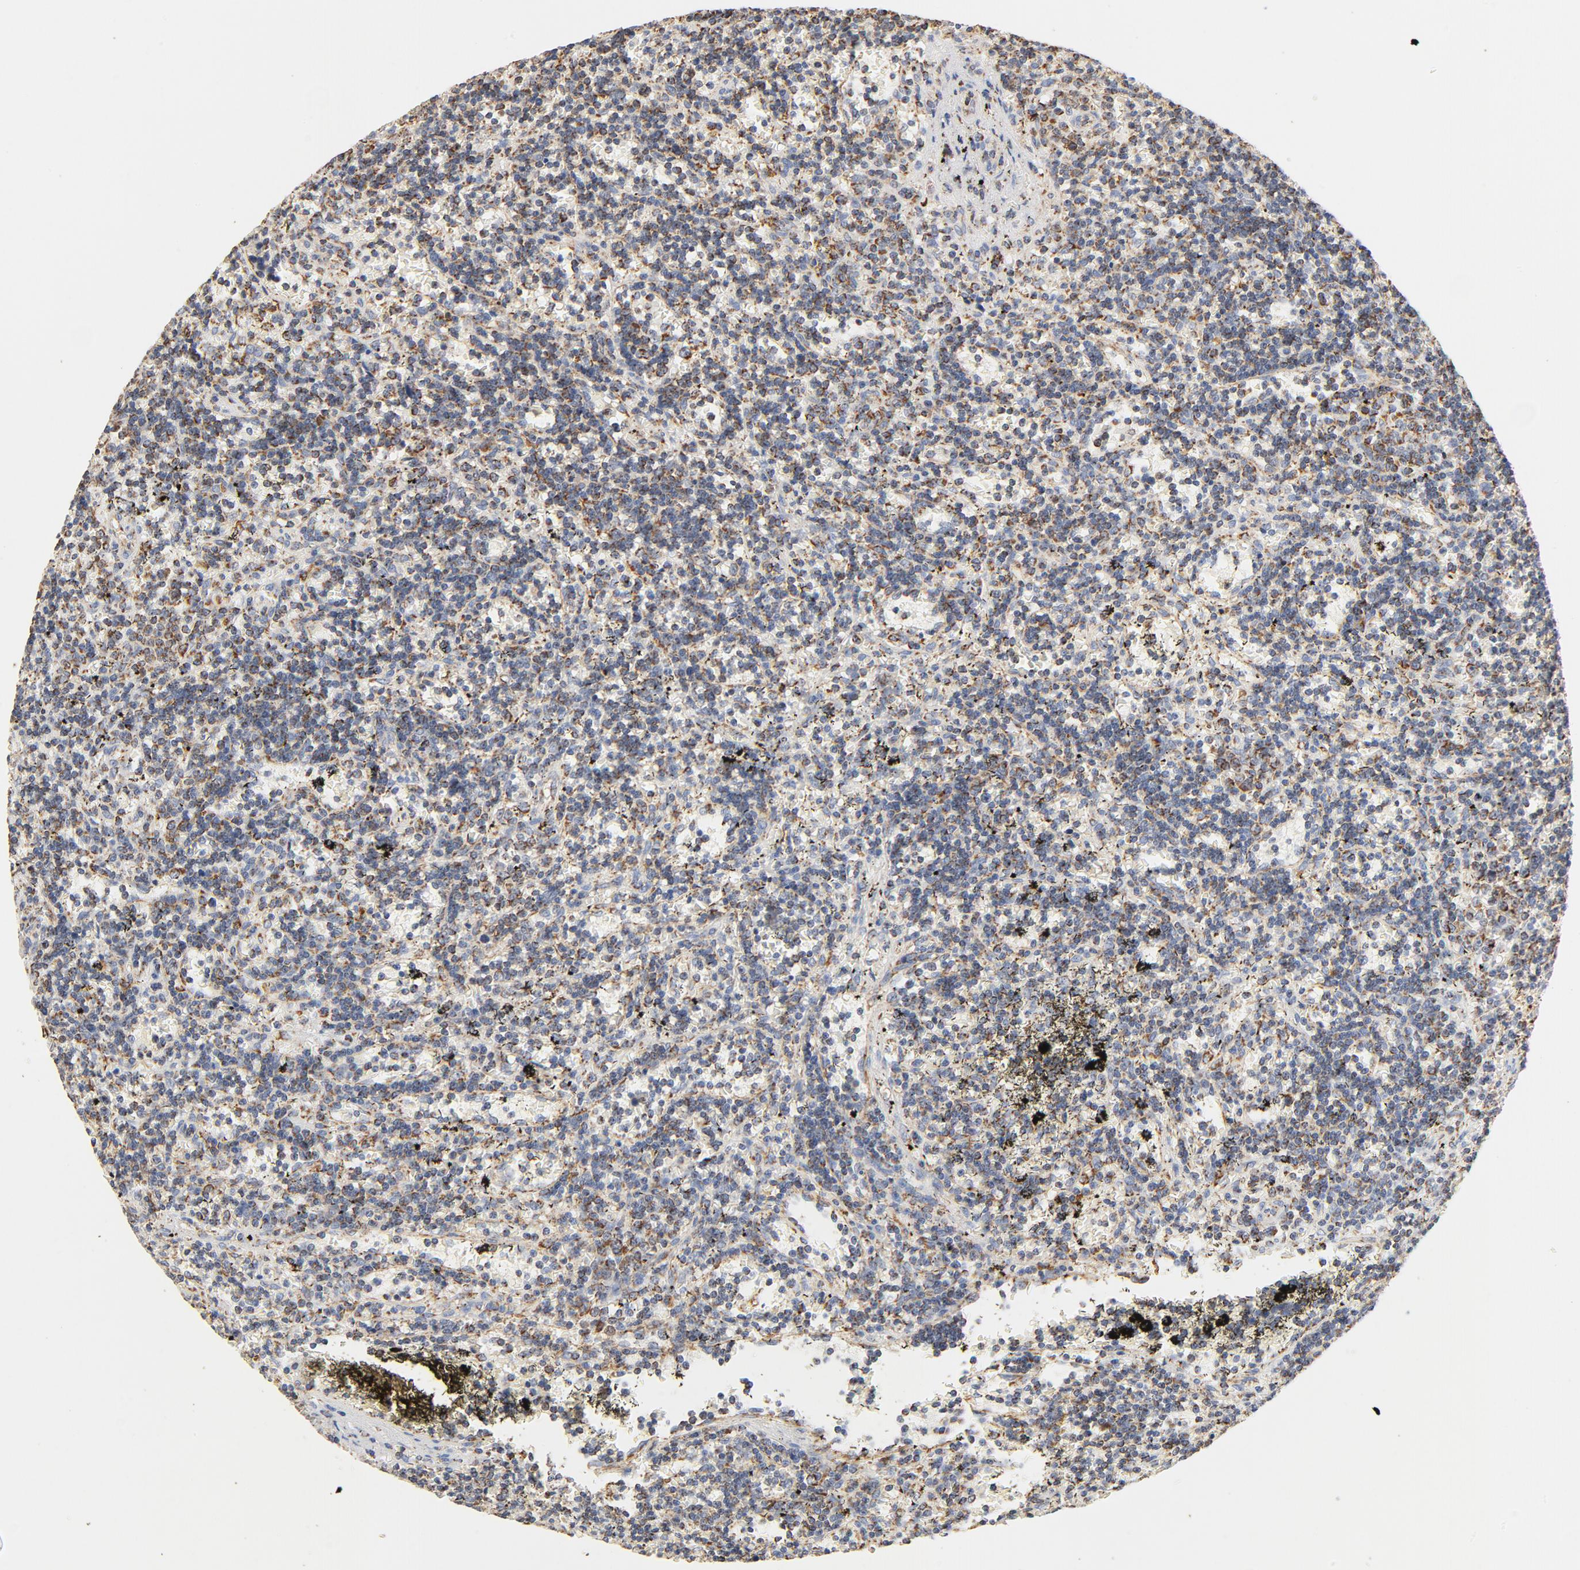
{"staining": {"intensity": "moderate", "quantity": ">75%", "location": "cytoplasmic/membranous"}, "tissue": "lymphoma", "cell_type": "Tumor cells", "image_type": "cancer", "snomed": [{"axis": "morphology", "description": "Malignant lymphoma, non-Hodgkin's type, Low grade"}, {"axis": "topography", "description": "Spleen"}], "caption": "The immunohistochemical stain highlights moderate cytoplasmic/membranous positivity in tumor cells of lymphoma tissue.", "gene": "COX4I1", "patient": {"sex": "male", "age": 60}}